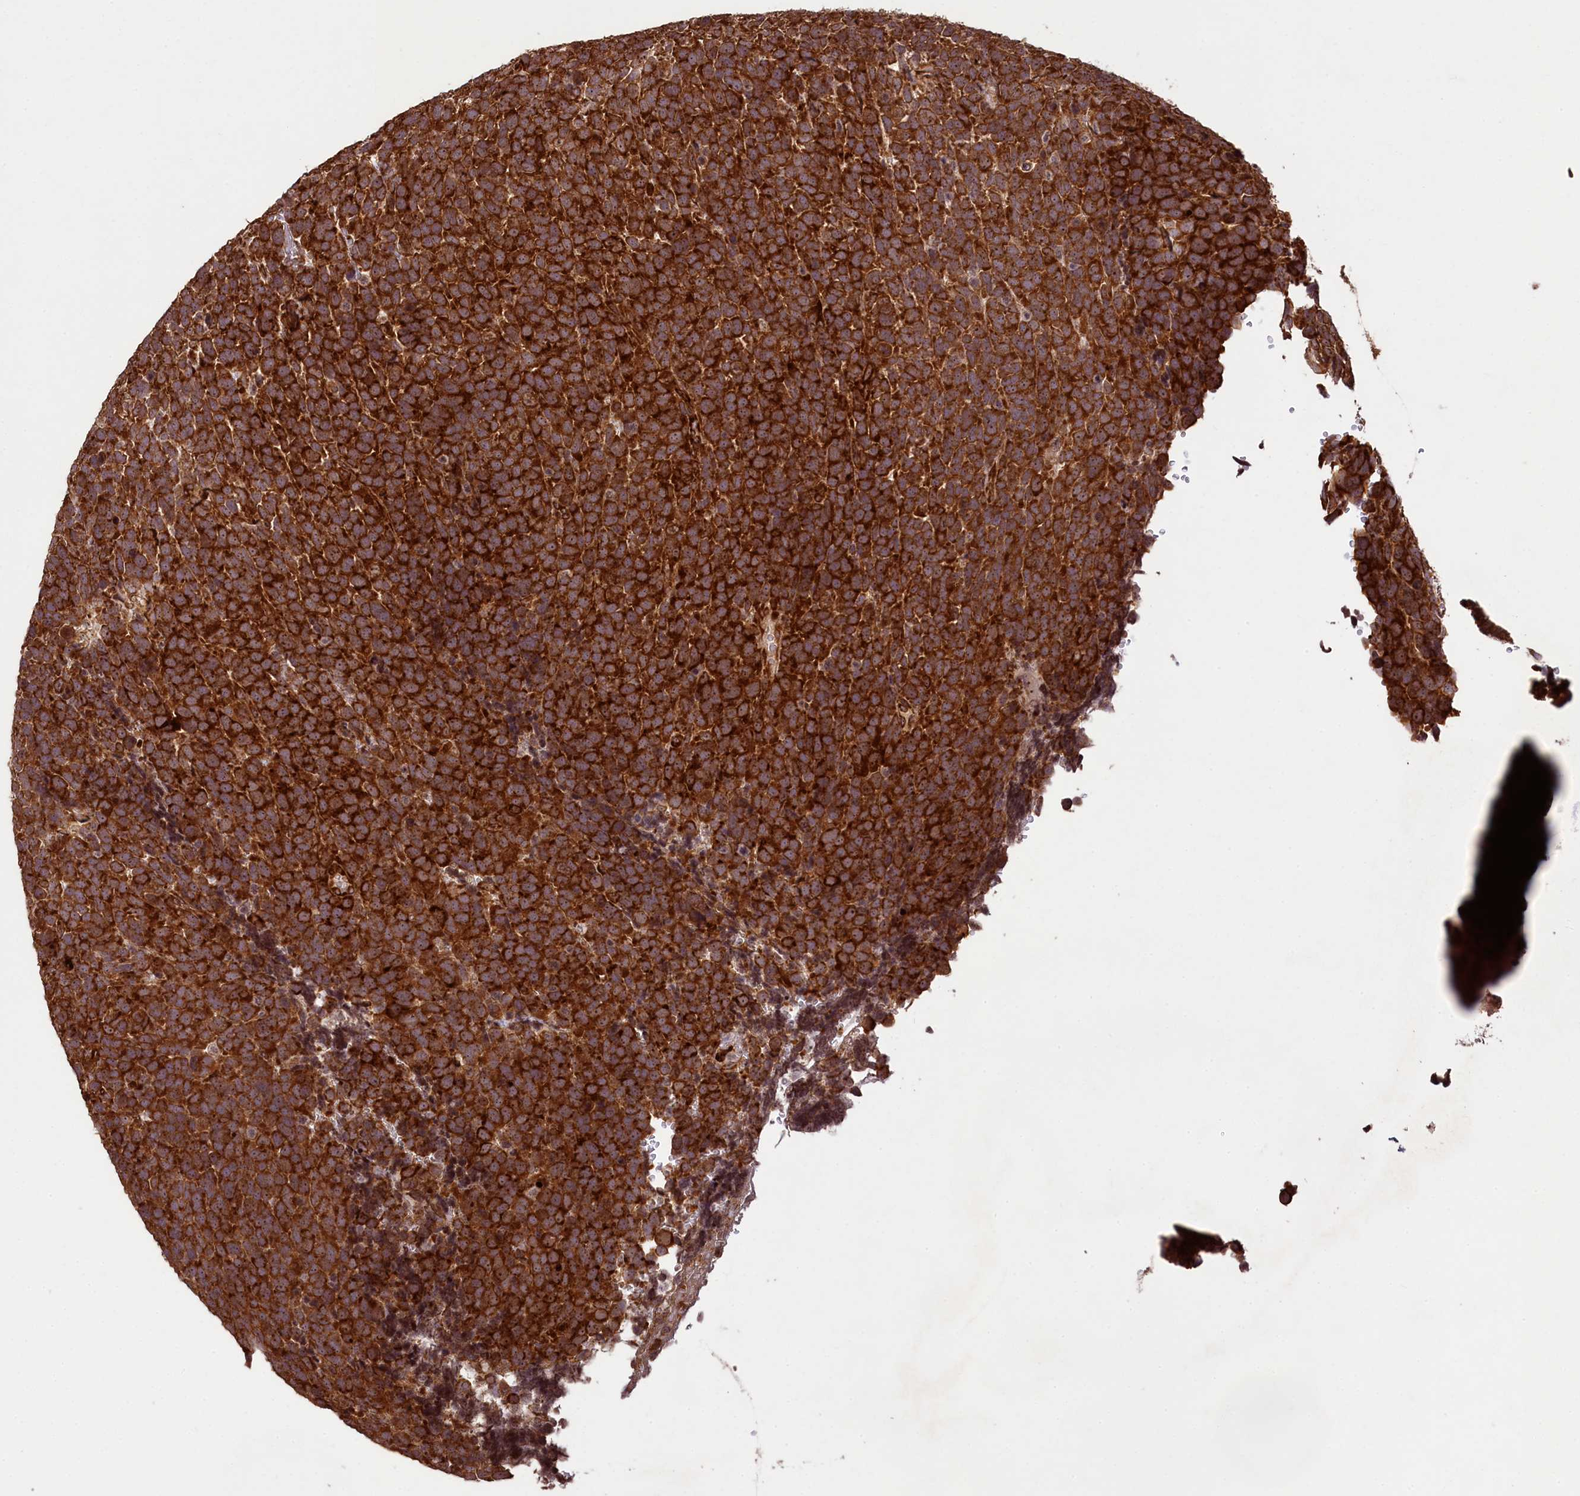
{"staining": {"intensity": "strong", "quantity": ">75%", "location": "cytoplasmic/membranous"}, "tissue": "urothelial cancer", "cell_type": "Tumor cells", "image_type": "cancer", "snomed": [{"axis": "morphology", "description": "Urothelial carcinoma, High grade"}, {"axis": "topography", "description": "Urinary bladder"}], "caption": "This photomicrograph shows IHC staining of human high-grade urothelial carcinoma, with high strong cytoplasmic/membranous positivity in about >75% of tumor cells.", "gene": "LARP4", "patient": {"sex": "female", "age": 82}}